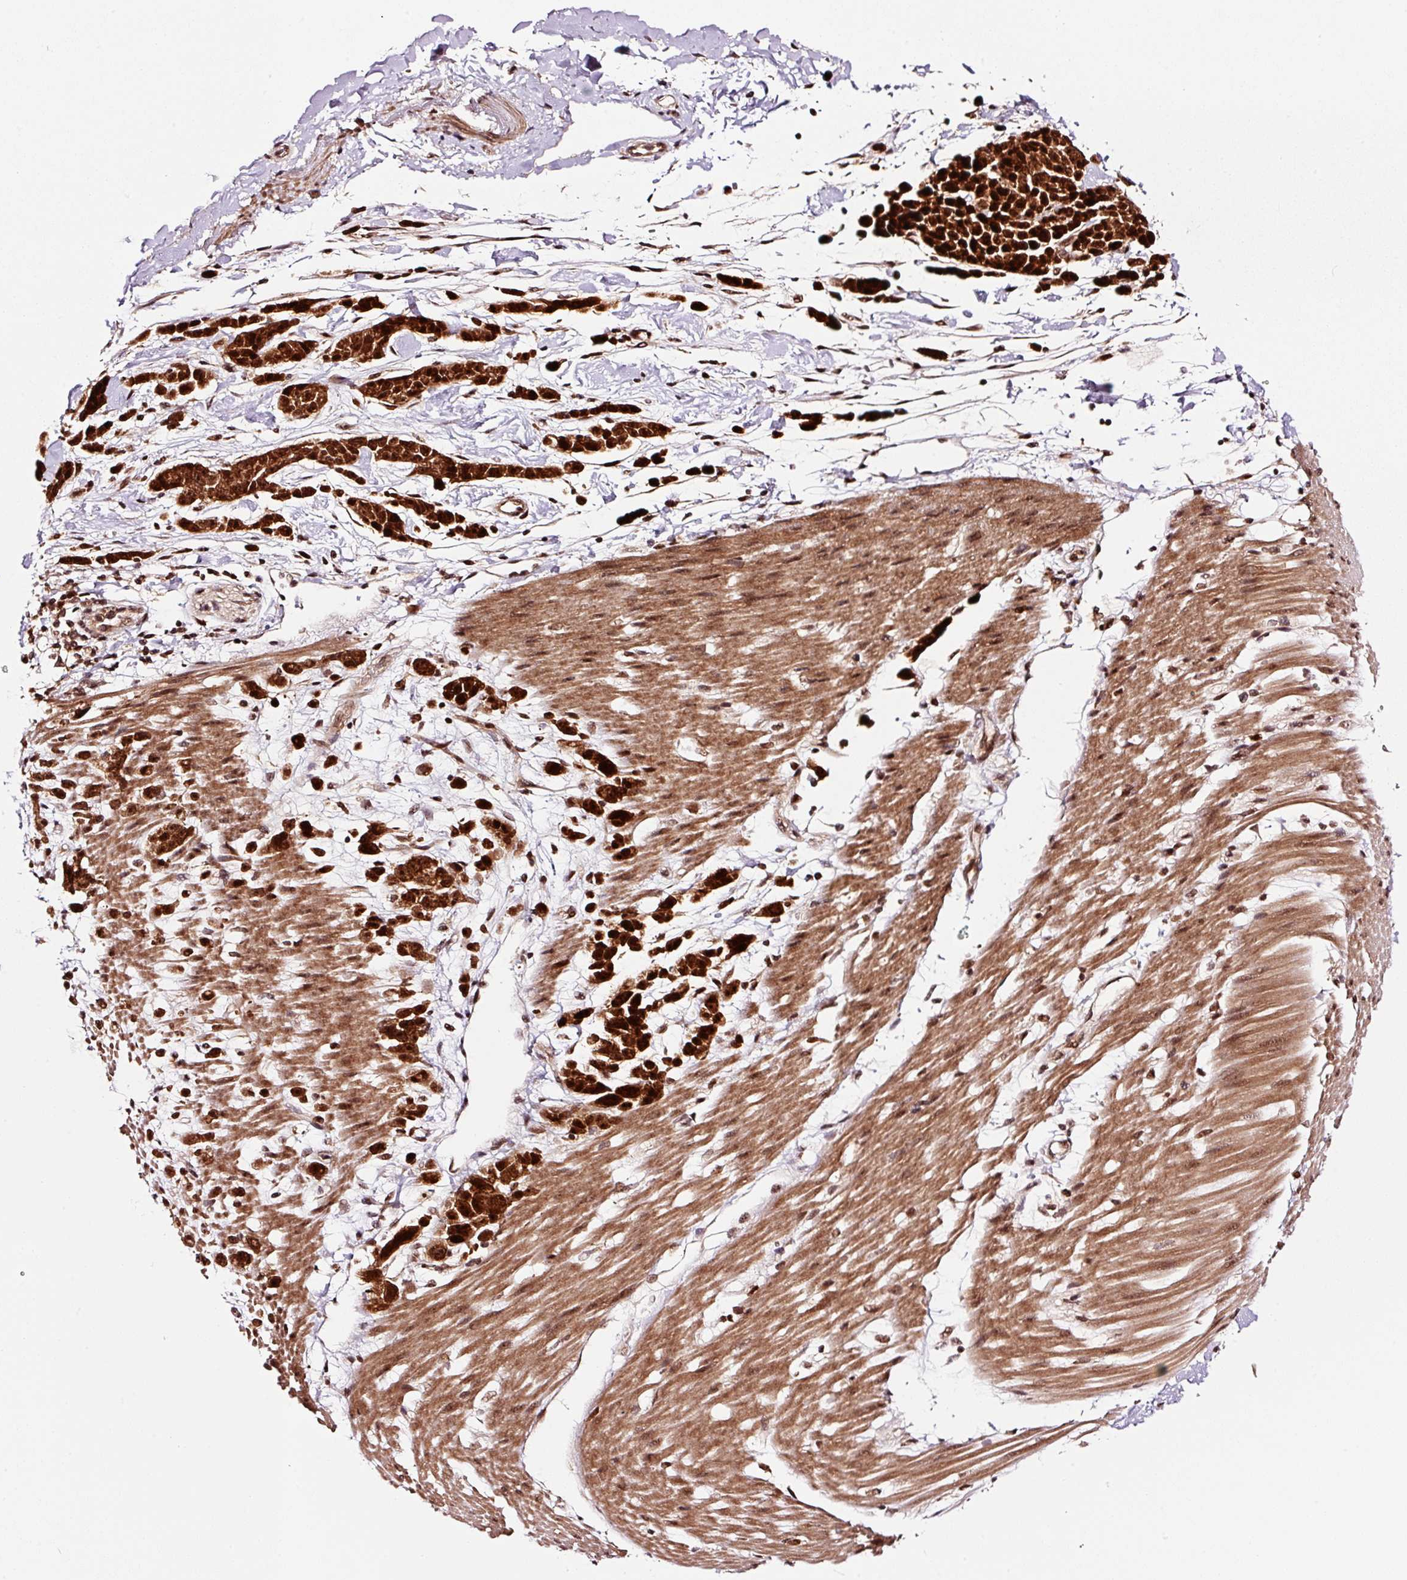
{"staining": {"intensity": "strong", "quantity": ">75%", "location": "cytoplasmic/membranous,nuclear"}, "tissue": "pancreatic cancer", "cell_type": "Tumor cells", "image_type": "cancer", "snomed": [{"axis": "morphology", "description": "Normal tissue, NOS"}, {"axis": "morphology", "description": "Adenocarcinoma, NOS"}, {"axis": "topography", "description": "Pancreas"}], "caption": "A photomicrograph of human adenocarcinoma (pancreatic) stained for a protein displays strong cytoplasmic/membranous and nuclear brown staining in tumor cells. The staining is performed using DAB (3,3'-diaminobenzidine) brown chromogen to label protein expression. The nuclei are counter-stained blue using hematoxylin.", "gene": "RFC4", "patient": {"sex": "female", "age": 64}}